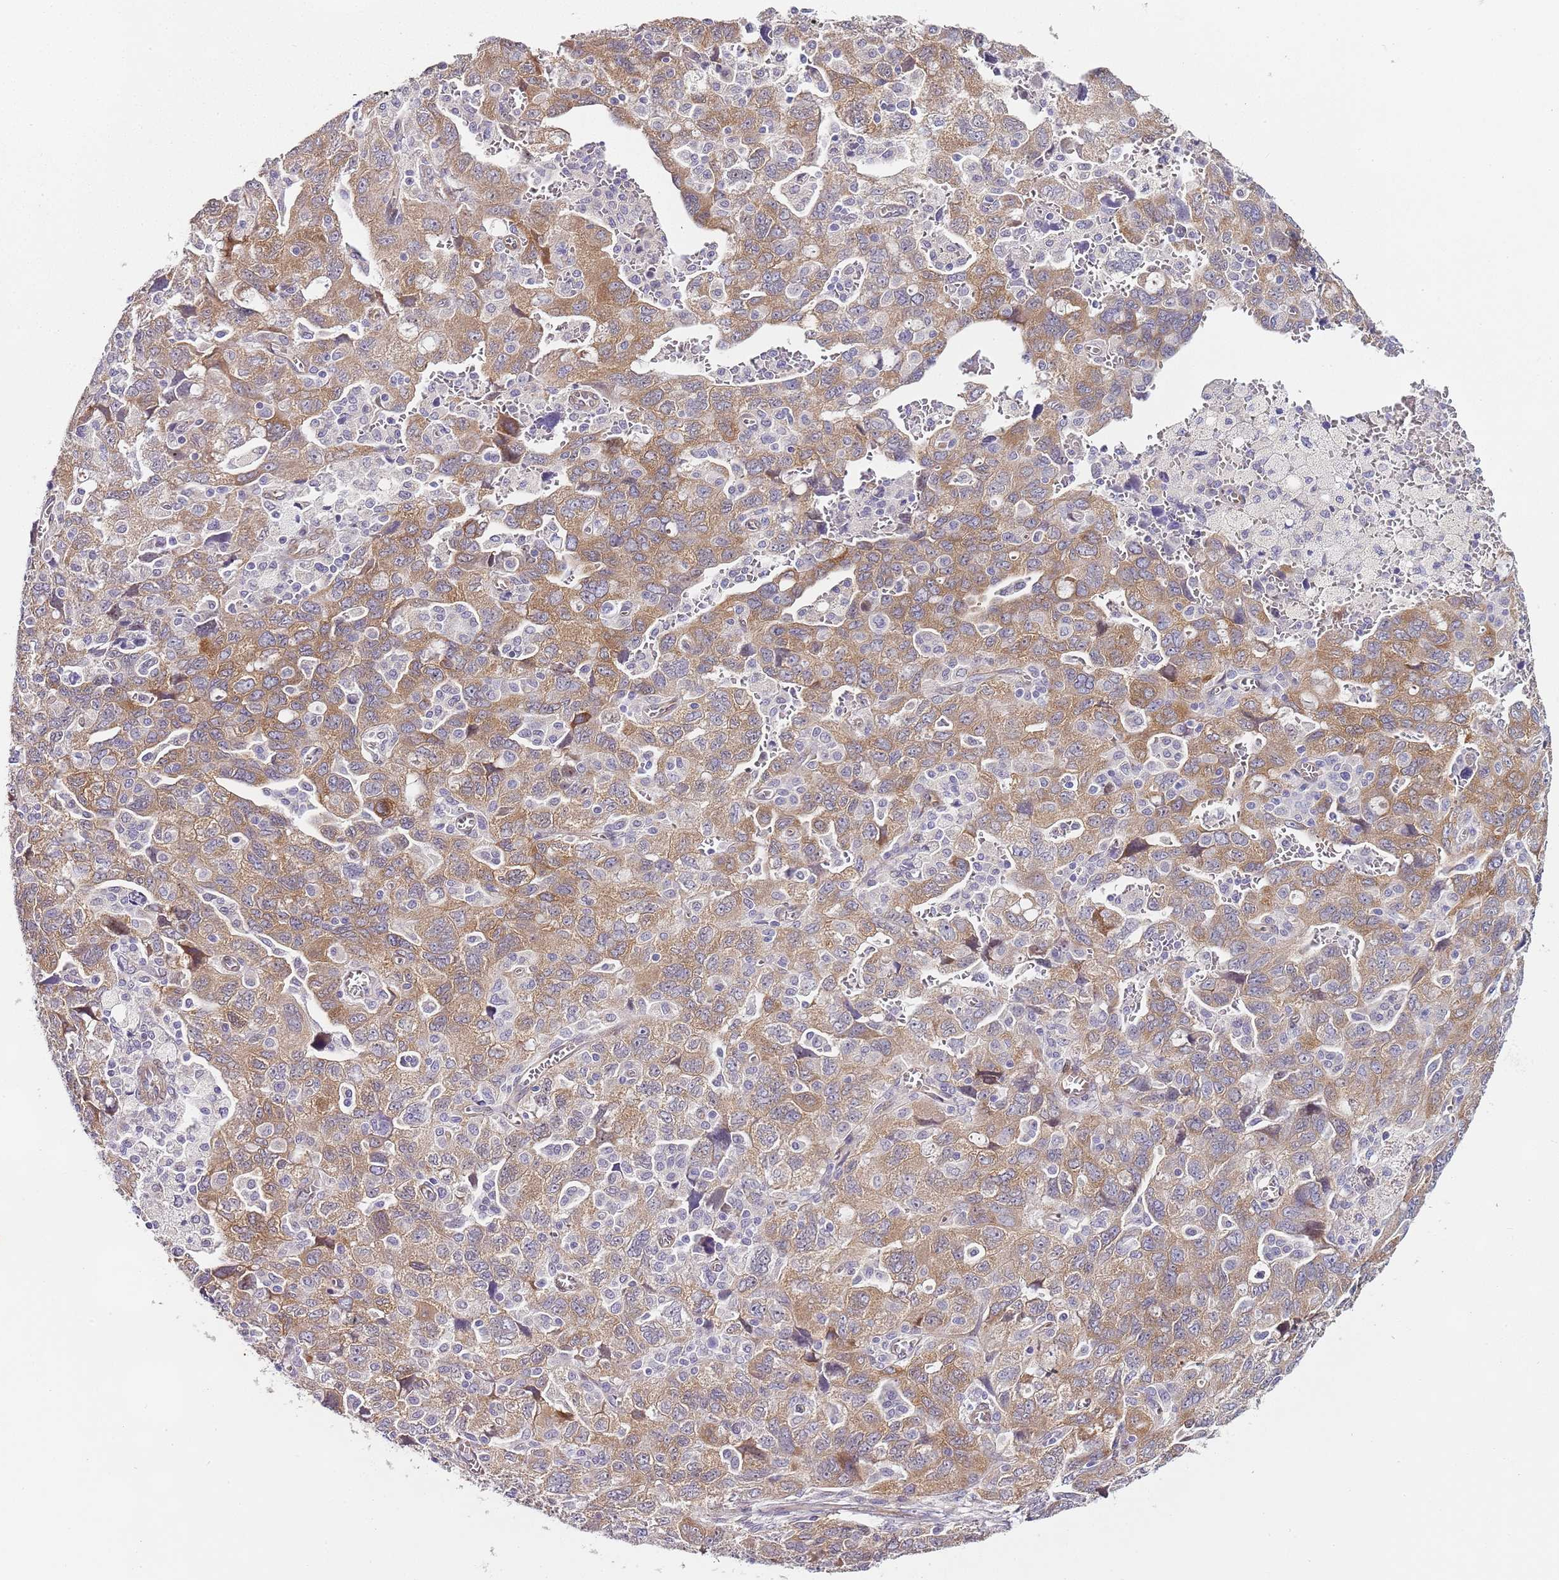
{"staining": {"intensity": "moderate", "quantity": "25%-75%", "location": "cytoplasmic/membranous"}, "tissue": "ovarian cancer", "cell_type": "Tumor cells", "image_type": "cancer", "snomed": [{"axis": "morphology", "description": "Carcinoma, NOS"}, {"axis": "morphology", "description": "Cystadenocarcinoma, serous, NOS"}, {"axis": "topography", "description": "Ovary"}], "caption": "This micrograph reveals ovarian carcinoma stained with immunohistochemistry (IHC) to label a protein in brown. The cytoplasmic/membranous of tumor cells show moderate positivity for the protein. Nuclei are counter-stained blue.", "gene": "TBC1D9", "patient": {"sex": "female", "age": 69}}